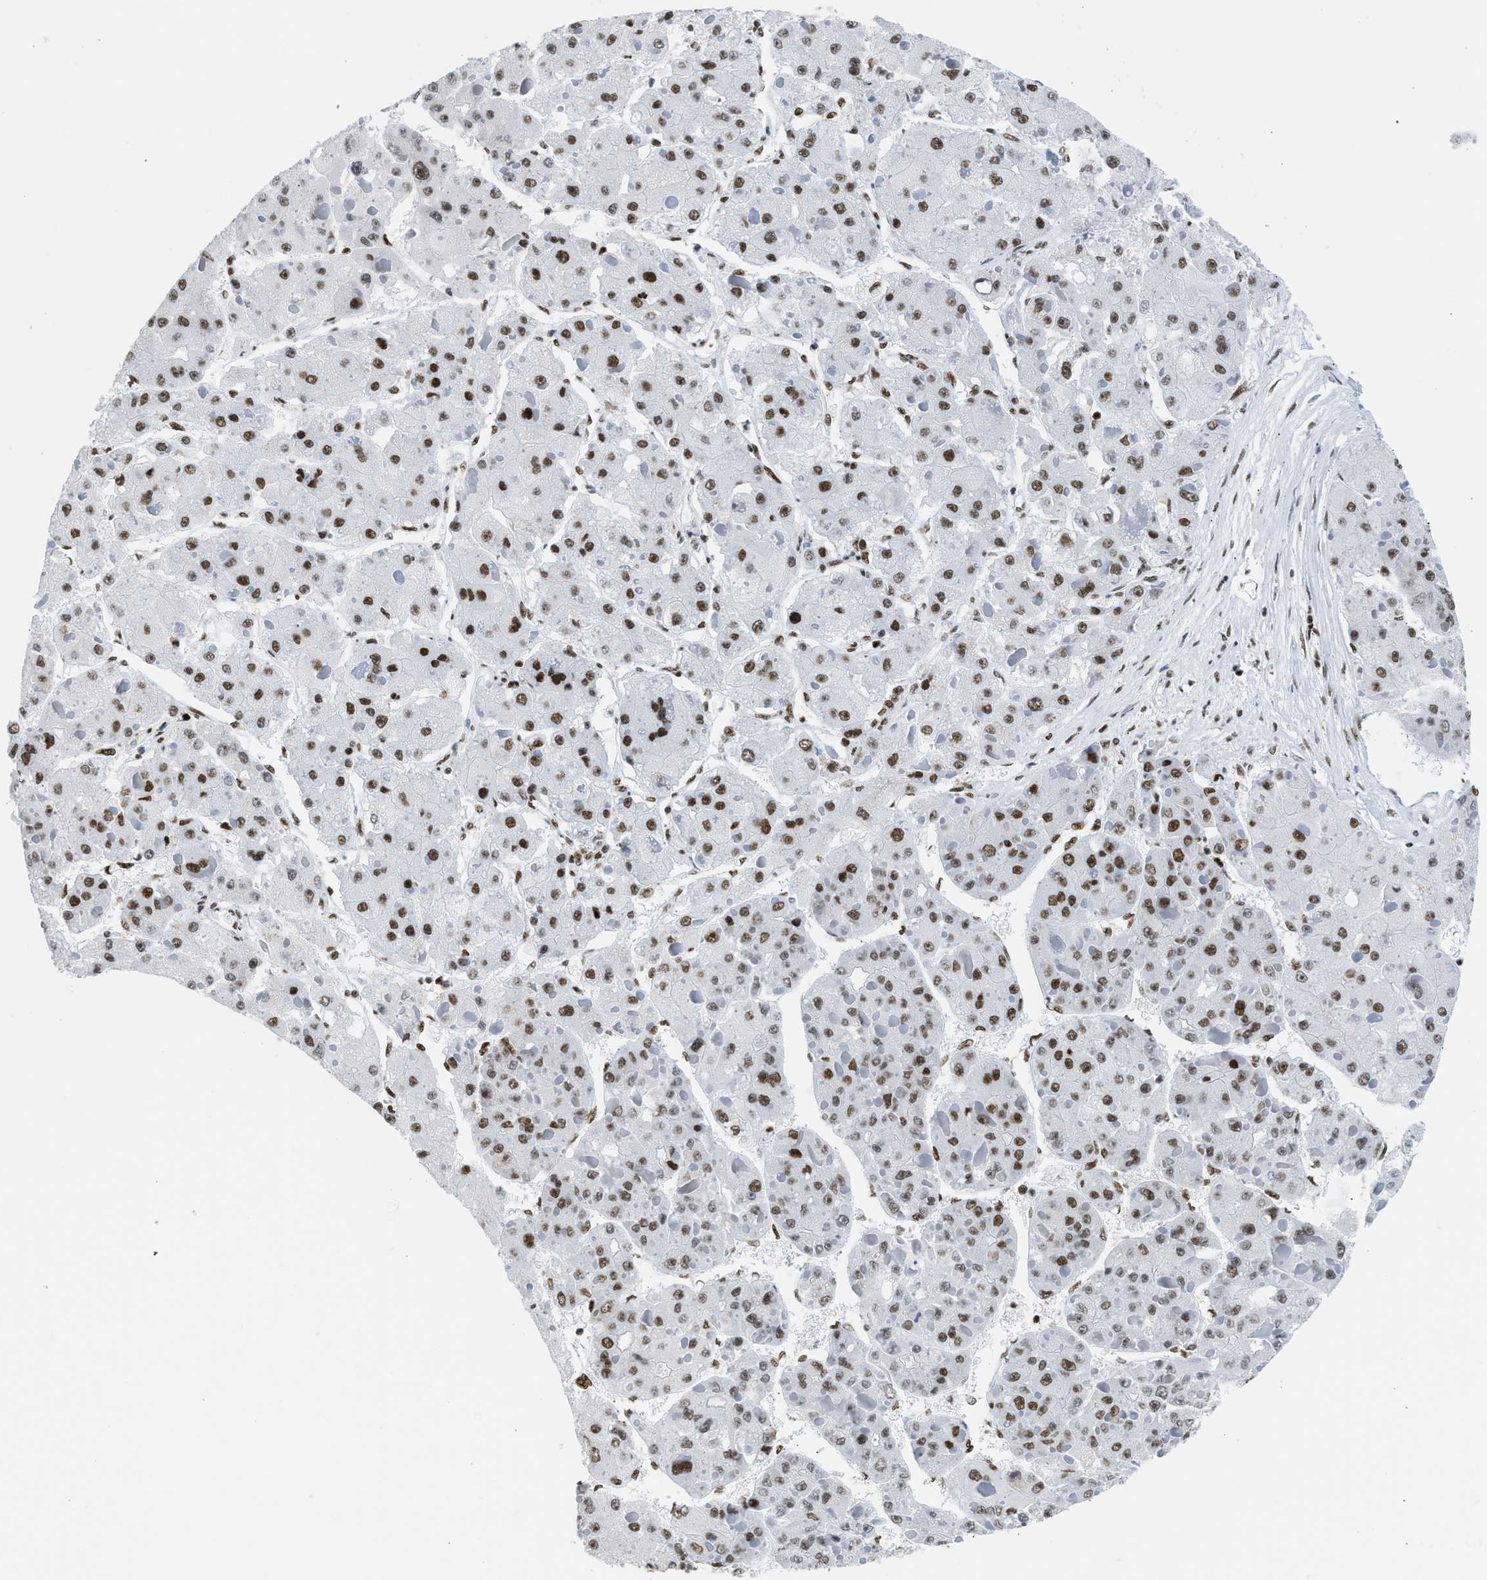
{"staining": {"intensity": "strong", "quantity": ">75%", "location": "nuclear"}, "tissue": "liver cancer", "cell_type": "Tumor cells", "image_type": "cancer", "snomed": [{"axis": "morphology", "description": "Carcinoma, Hepatocellular, NOS"}, {"axis": "topography", "description": "Liver"}], "caption": "Tumor cells exhibit high levels of strong nuclear positivity in about >75% of cells in liver cancer (hepatocellular carcinoma).", "gene": "PIF1", "patient": {"sex": "female", "age": 73}}